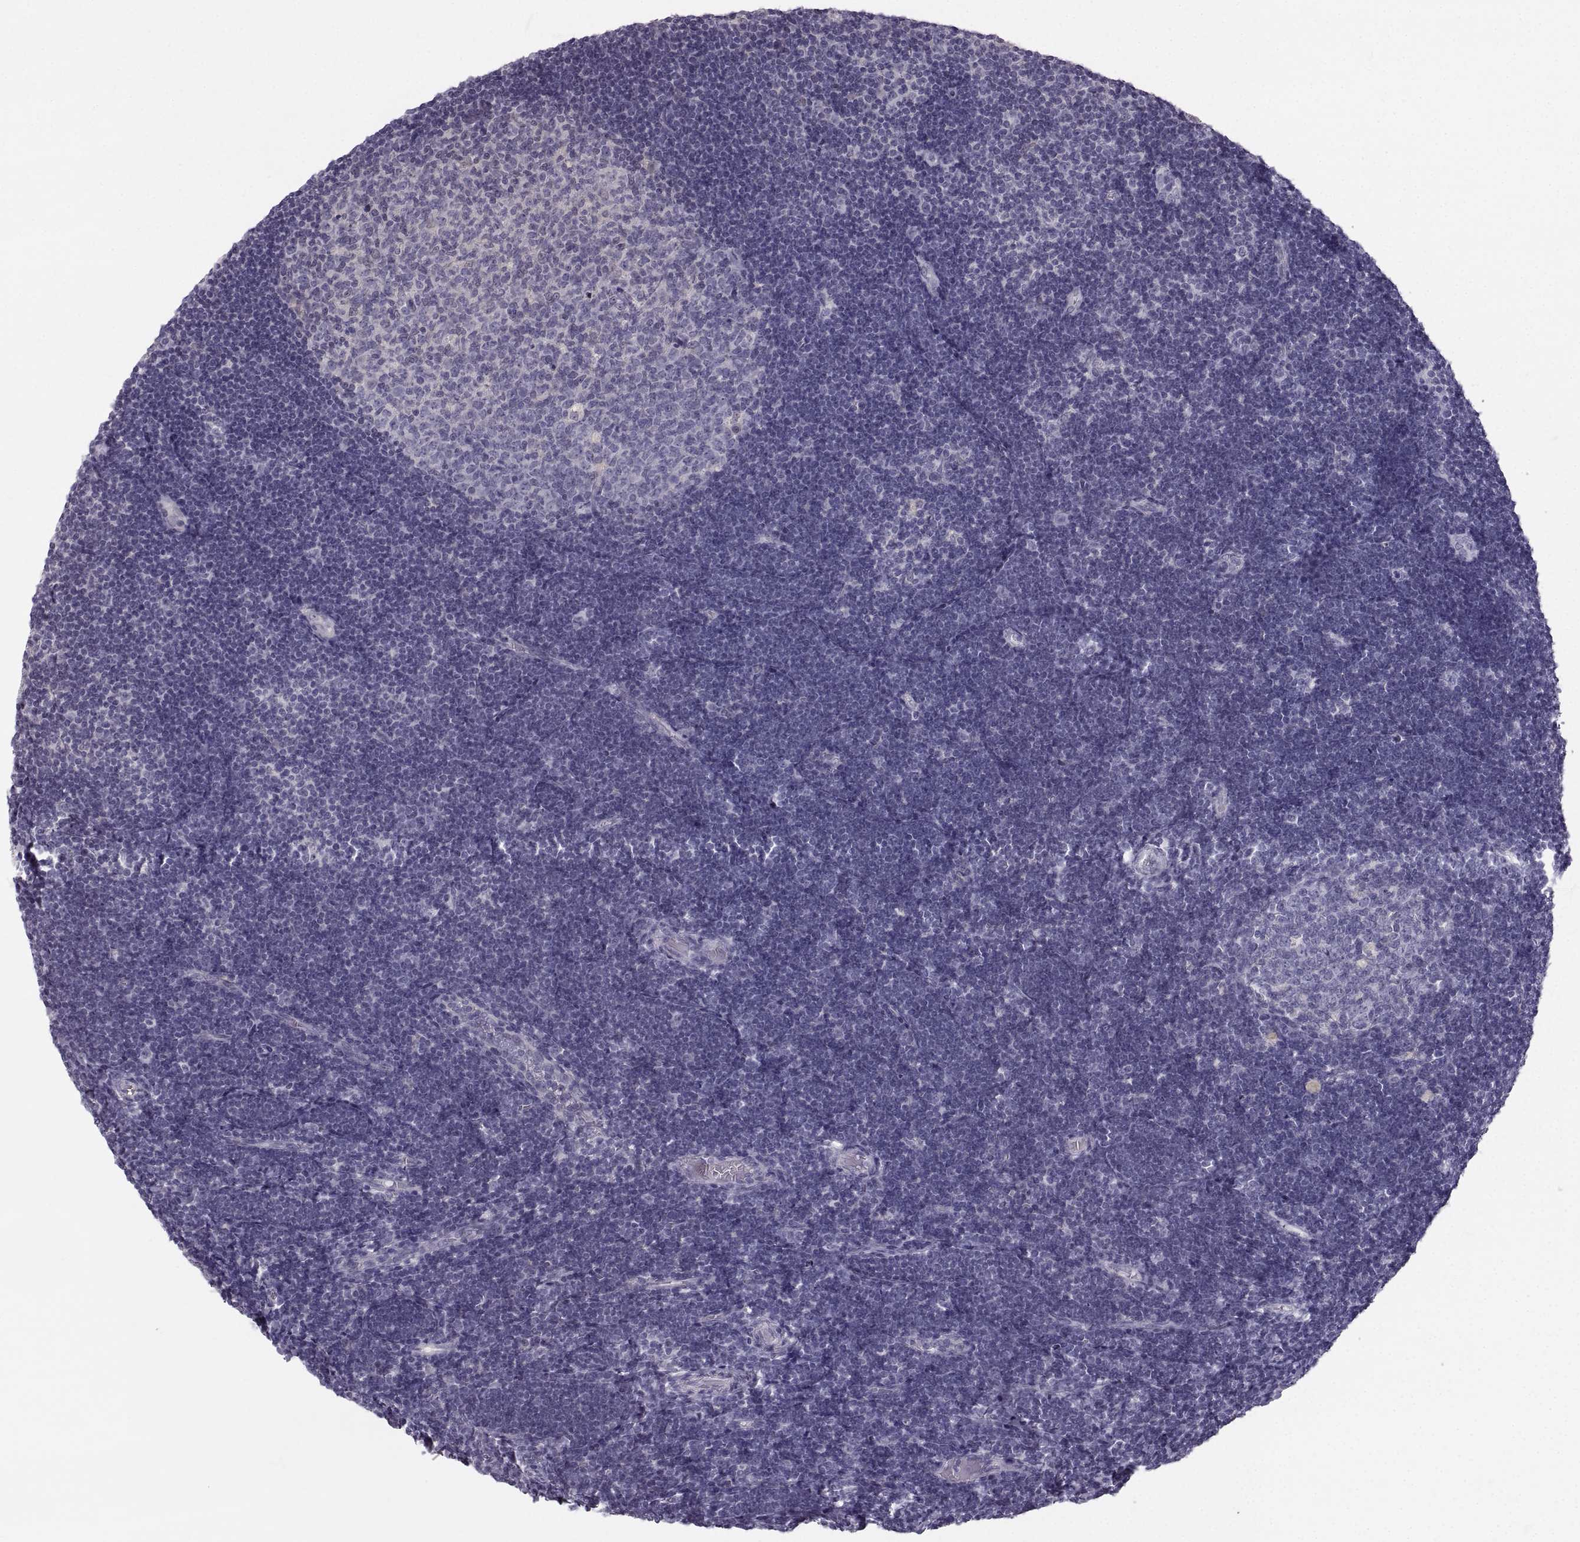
{"staining": {"intensity": "negative", "quantity": "none", "location": "none"}, "tissue": "tonsil", "cell_type": "Germinal center cells", "image_type": "normal", "snomed": [{"axis": "morphology", "description": "Normal tissue, NOS"}, {"axis": "topography", "description": "Tonsil"}], "caption": "DAB (3,3'-diaminobenzidine) immunohistochemical staining of normal tonsil displays no significant expression in germinal center cells. (Brightfield microscopy of DAB (3,3'-diaminobenzidine) immunohistochemistry (IHC) at high magnification).", "gene": "ZNF185", "patient": {"sex": "female", "age": 13}}